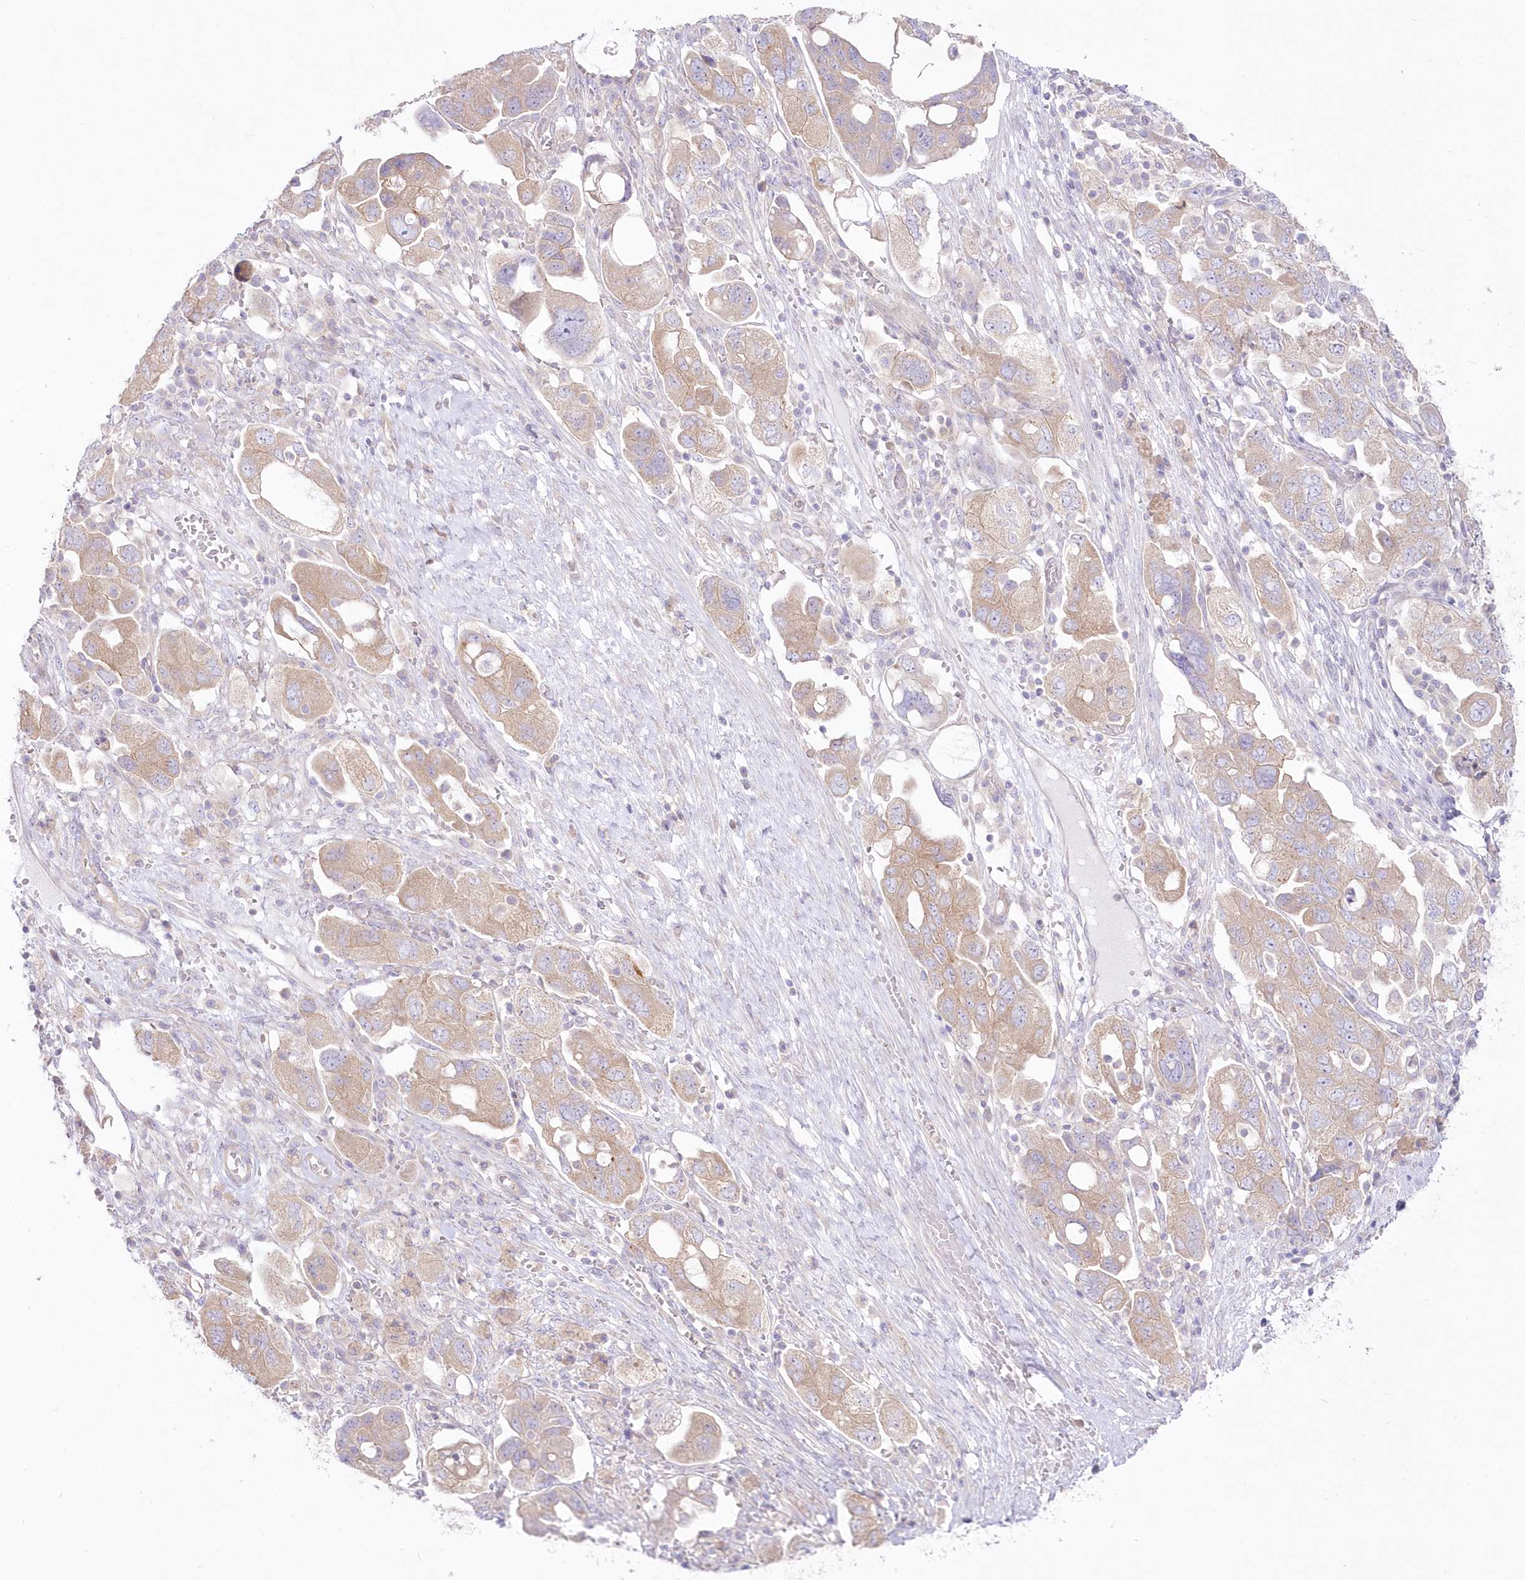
{"staining": {"intensity": "moderate", "quantity": ">75%", "location": "cytoplasmic/membranous"}, "tissue": "ovarian cancer", "cell_type": "Tumor cells", "image_type": "cancer", "snomed": [{"axis": "morphology", "description": "Carcinoma, NOS"}, {"axis": "morphology", "description": "Cystadenocarcinoma, serous, NOS"}, {"axis": "topography", "description": "Ovary"}], "caption": "This histopathology image reveals ovarian serous cystadenocarcinoma stained with IHC to label a protein in brown. The cytoplasmic/membranous of tumor cells show moderate positivity for the protein. Nuclei are counter-stained blue.", "gene": "ZNF843", "patient": {"sex": "female", "age": 69}}